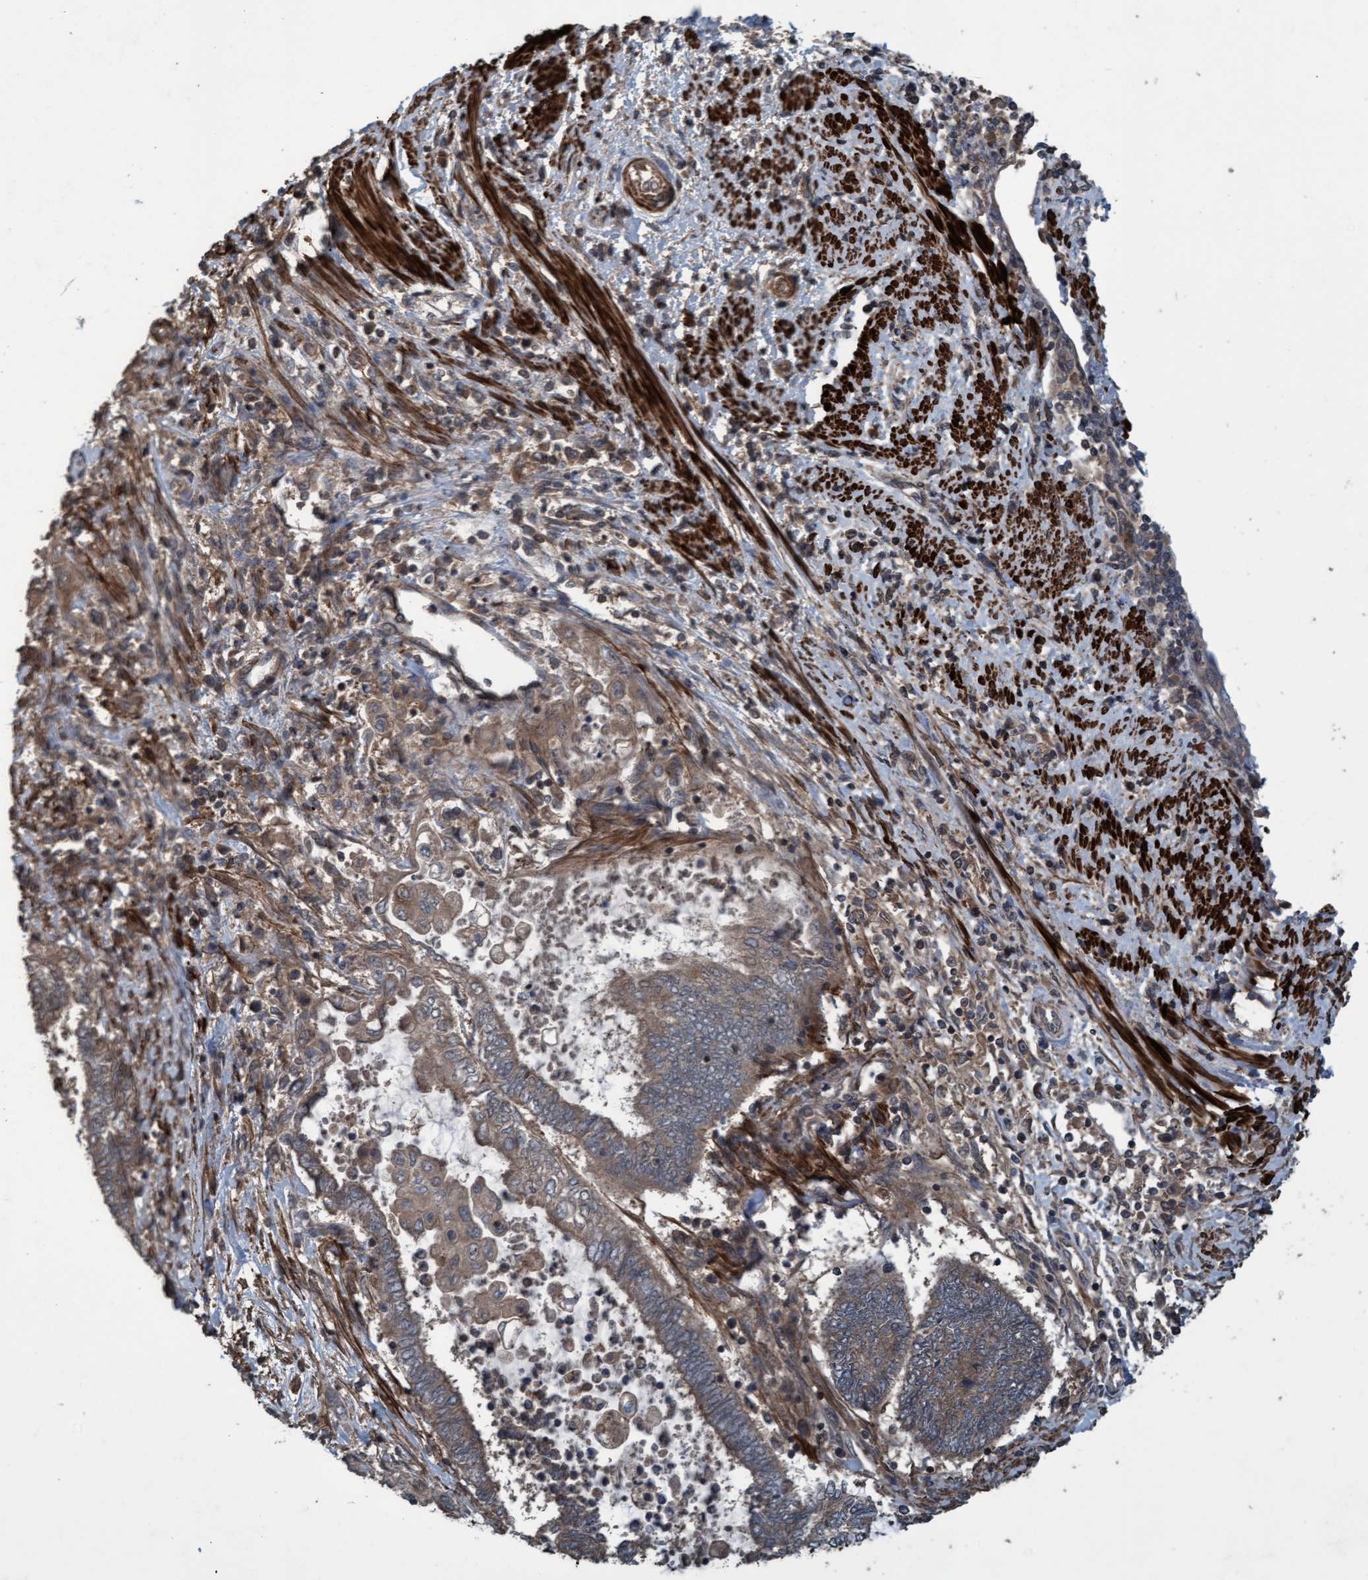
{"staining": {"intensity": "weak", "quantity": ">75%", "location": "cytoplasmic/membranous"}, "tissue": "endometrial cancer", "cell_type": "Tumor cells", "image_type": "cancer", "snomed": [{"axis": "morphology", "description": "Adenocarcinoma, NOS"}, {"axis": "topography", "description": "Uterus"}, {"axis": "topography", "description": "Endometrium"}], "caption": "Brown immunohistochemical staining in endometrial adenocarcinoma shows weak cytoplasmic/membranous positivity in about >75% of tumor cells.", "gene": "GGT6", "patient": {"sex": "female", "age": 70}}